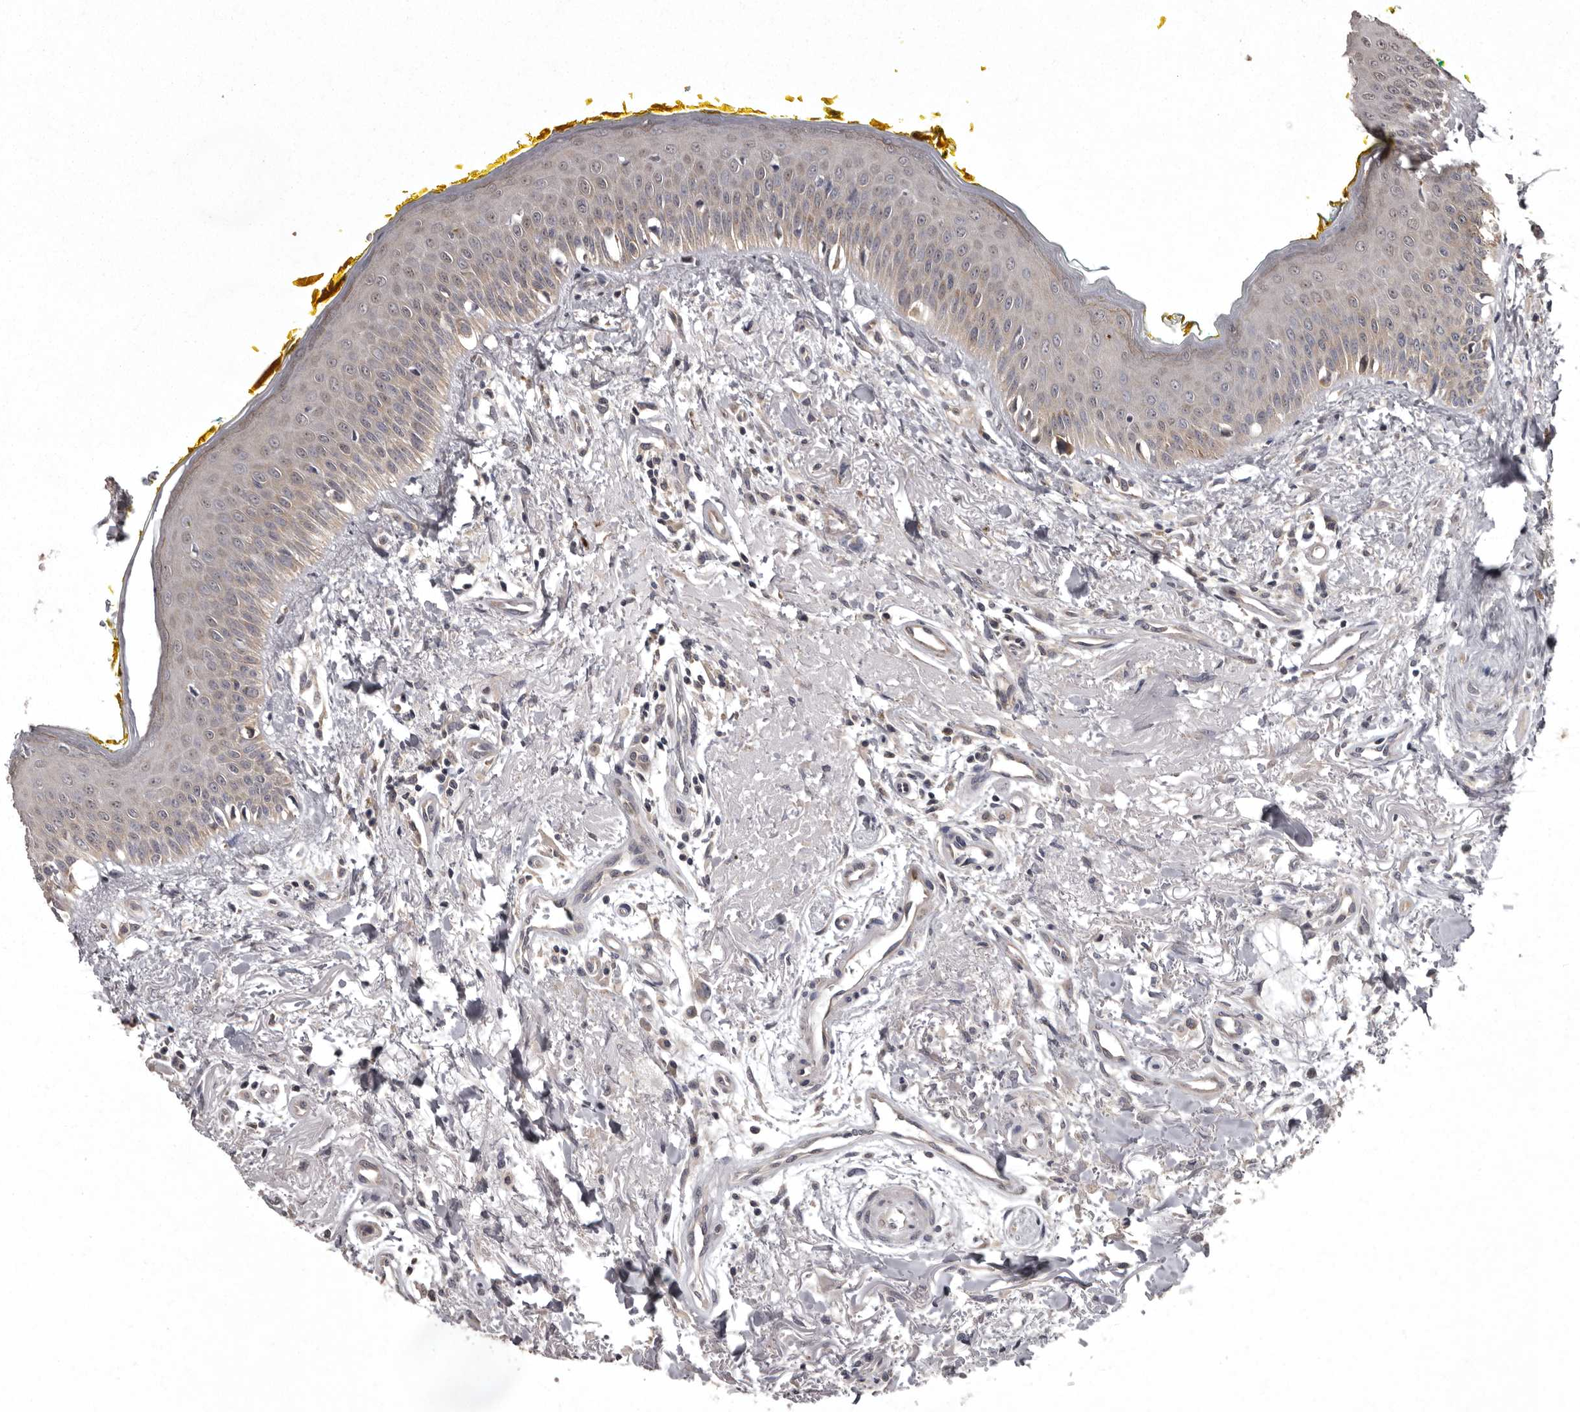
{"staining": {"intensity": "moderate", "quantity": "25%-75%", "location": "cytoplasmic/membranous"}, "tissue": "oral mucosa", "cell_type": "Squamous epithelial cells", "image_type": "normal", "snomed": [{"axis": "morphology", "description": "Normal tissue, NOS"}, {"axis": "topography", "description": "Oral tissue"}], "caption": "Immunohistochemistry photomicrograph of normal oral mucosa: human oral mucosa stained using IHC demonstrates medium levels of moderate protein expression localized specifically in the cytoplasmic/membranous of squamous epithelial cells, appearing as a cytoplasmic/membranous brown color.", "gene": "DARS1", "patient": {"sex": "female", "age": 70}}